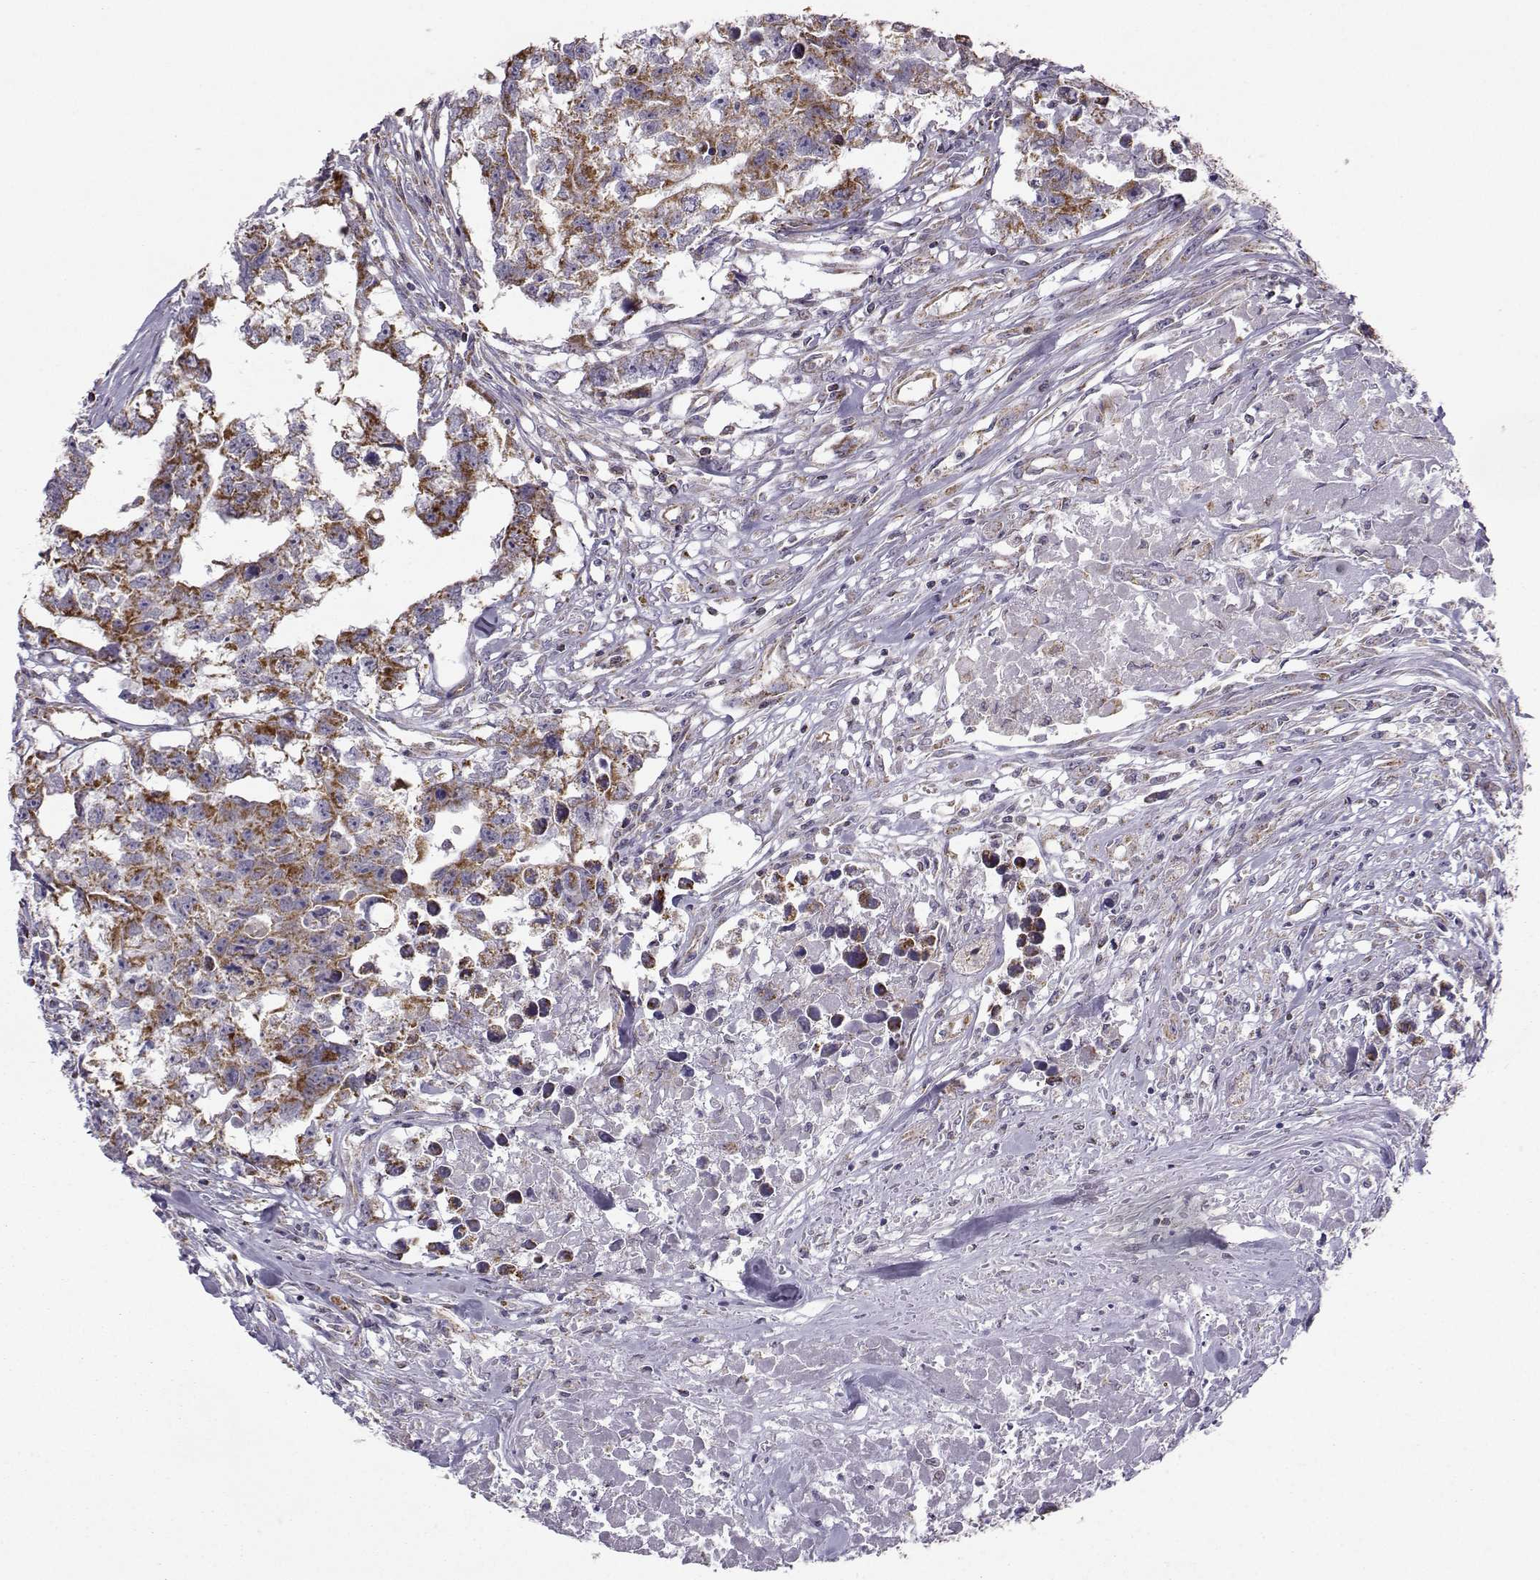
{"staining": {"intensity": "moderate", "quantity": ">75%", "location": "cytoplasmic/membranous"}, "tissue": "testis cancer", "cell_type": "Tumor cells", "image_type": "cancer", "snomed": [{"axis": "morphology", "description": "Carcinoma, Embryonal, NOS"}, {"axis": "morphology", "description": "Teratoma, malignant, NOS"}, {"axis": "topography", "description": "Testis"}], "caption": "Immunohistochemical staining of human testis cancer (teratoma (malignant)) shows medium levels of moderate cytoplasmic/membranous positivity in approximately >75% of tumor cells.", "gene": "NECAB3", "patient": {"sex": "male", "age": 44}}